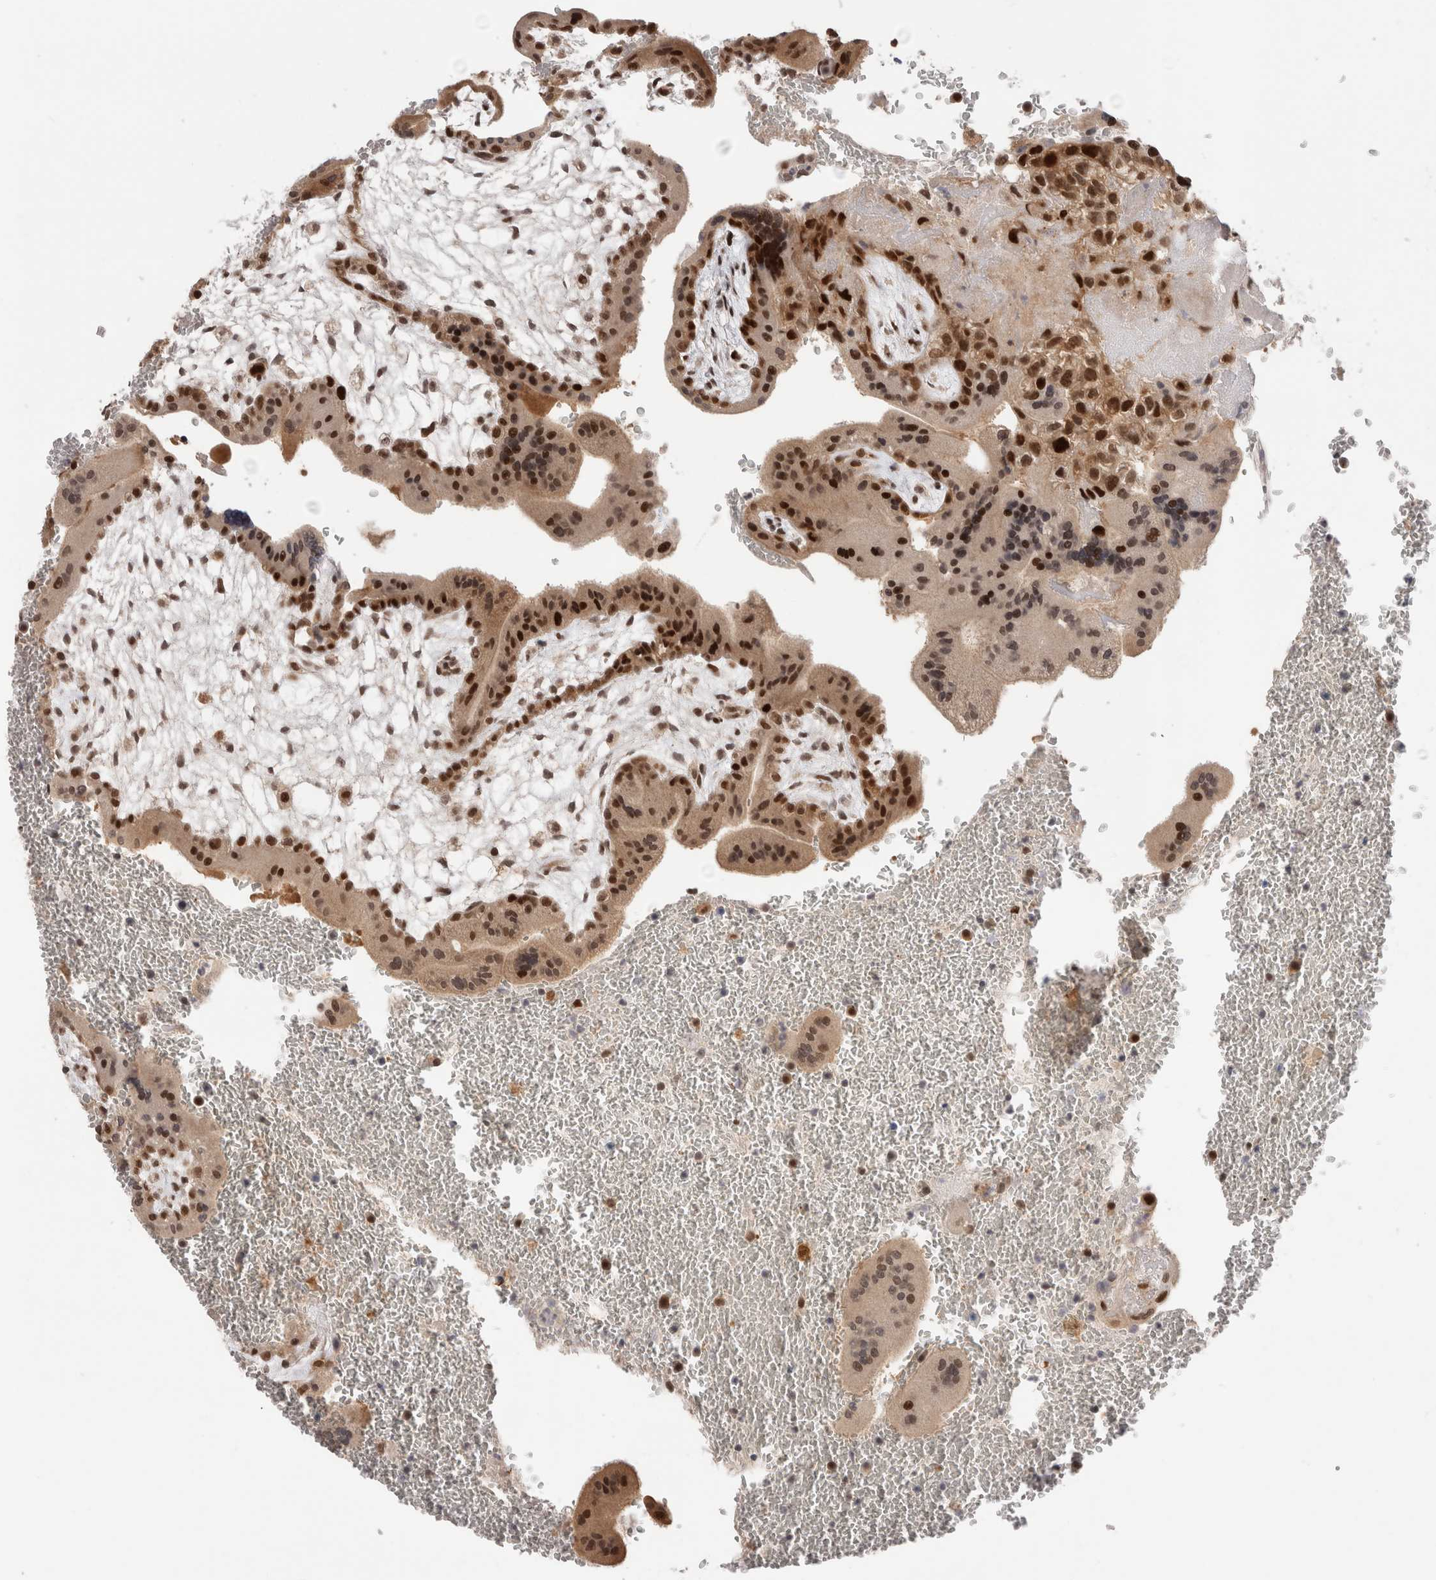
{"staining": {"intensity": "strong", "quantity": ">75%", "location": "cytoplasmic/membranous,nuclear"}, "tissue": "placenta", "cell_type": "Trophoblastic cells", "image_type": "normal", "snomed": [{"axis": "morphology", "description": "Normal tissue, NOS"}, {"axis": "topography", "description": "Placenta"}], "caption": "Protein analysis of benign placenta reveals strong cytoplasmic/membranous,nuclear staining in about >75% of trophoblastic cells. (brown staining indicates protein expression, while blue staining denotes nuclei).", "gene": "ZNF521", "patient": {"sex": "female", "age": 35}}